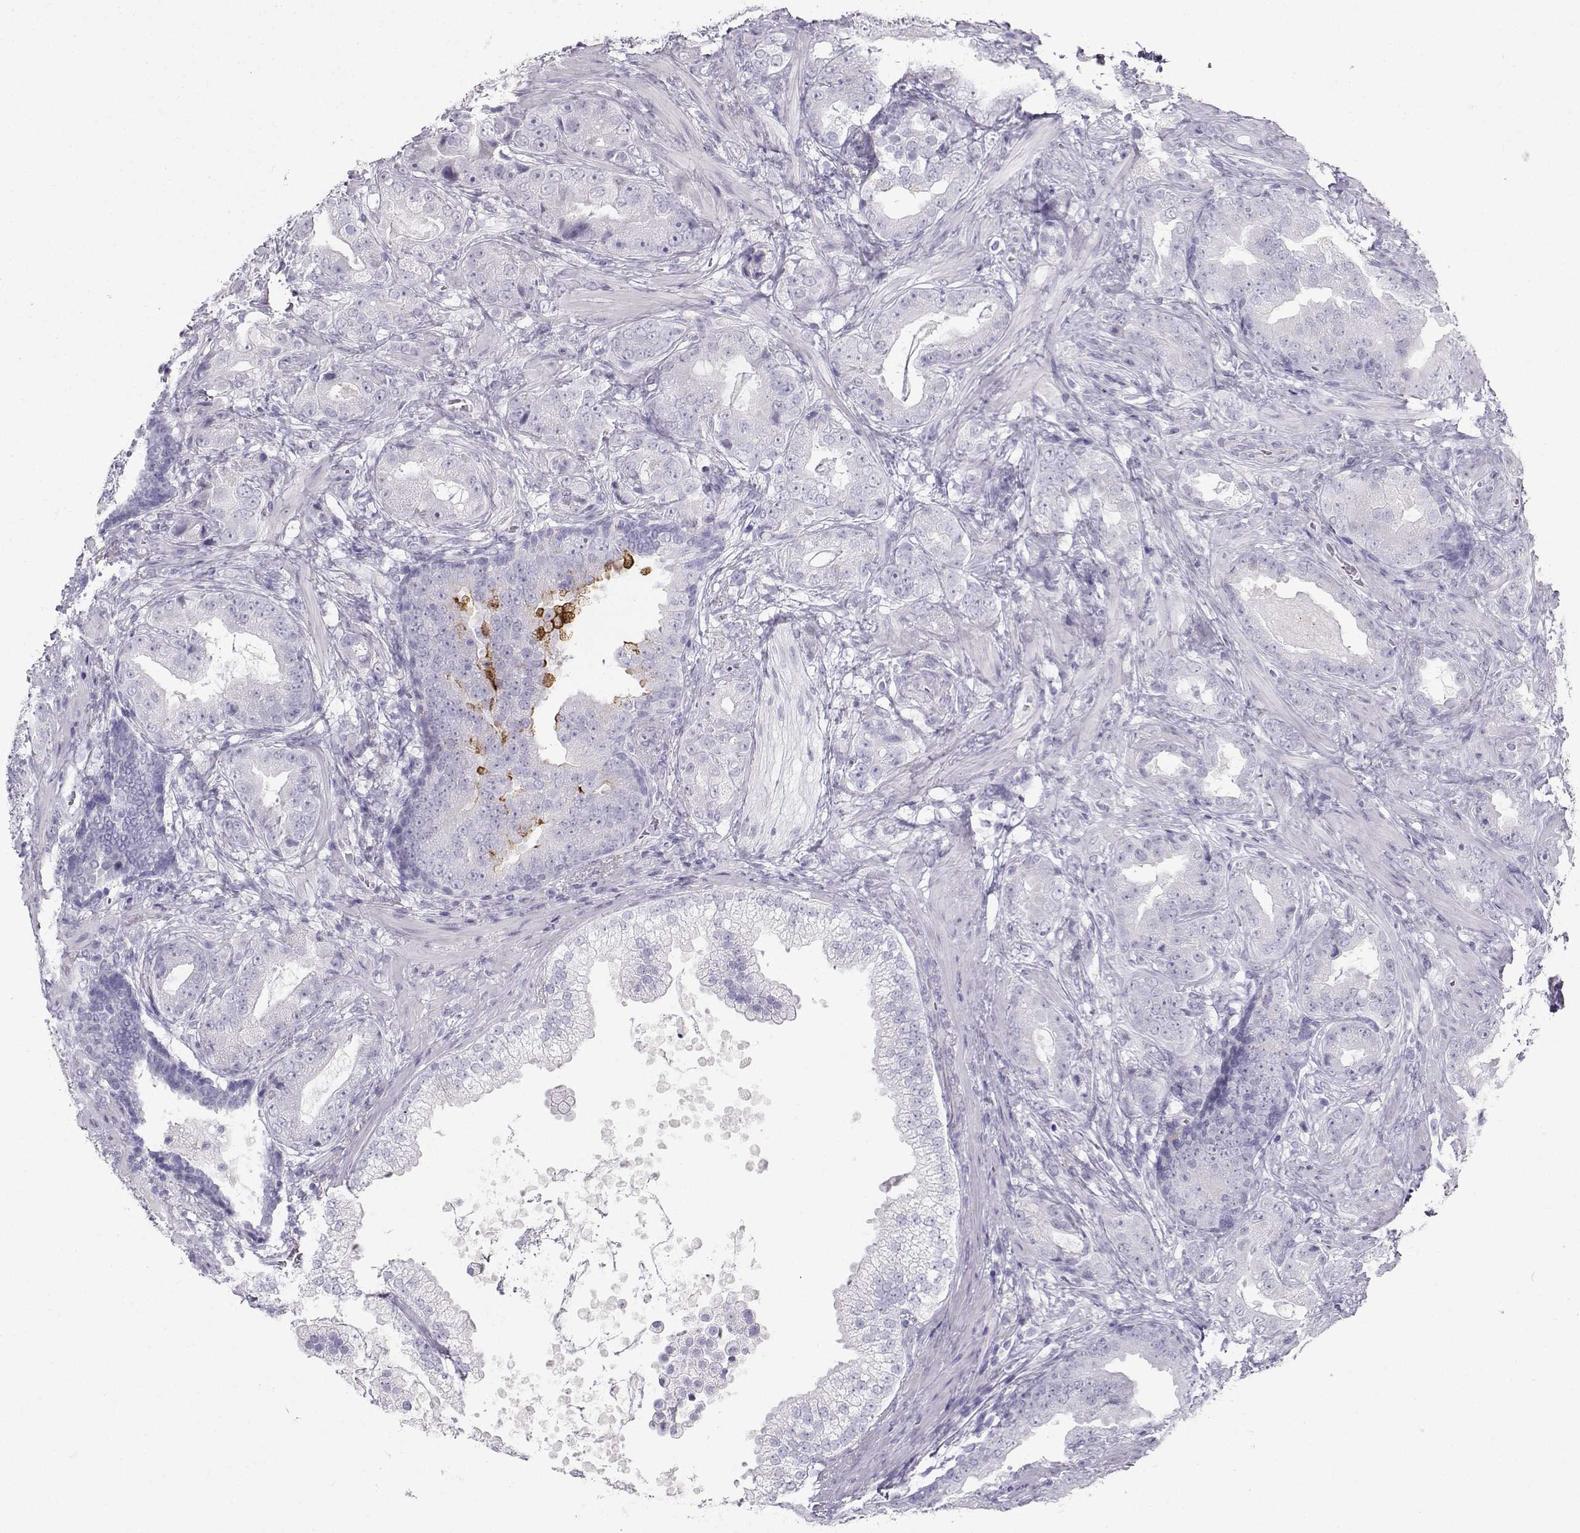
{"staining": {"intensity": "negative", "quantity": "none", "location": "none"}, "tissue": "prostate cancer", "cell_type": "Tumor cells", "image_type": "cancer", "snomed": [{"axis": "morphology", "description": "Adenocarcinoma, NOS"}, {"axis": "topography", "description": "Prostate"}], "caption": "Immunohistochemistry (IHC) of human prostate cancer demonstrates no positivity in tumor cells.", "gene": "IQCD", "patient": {"sex": "male", "age": 57}}